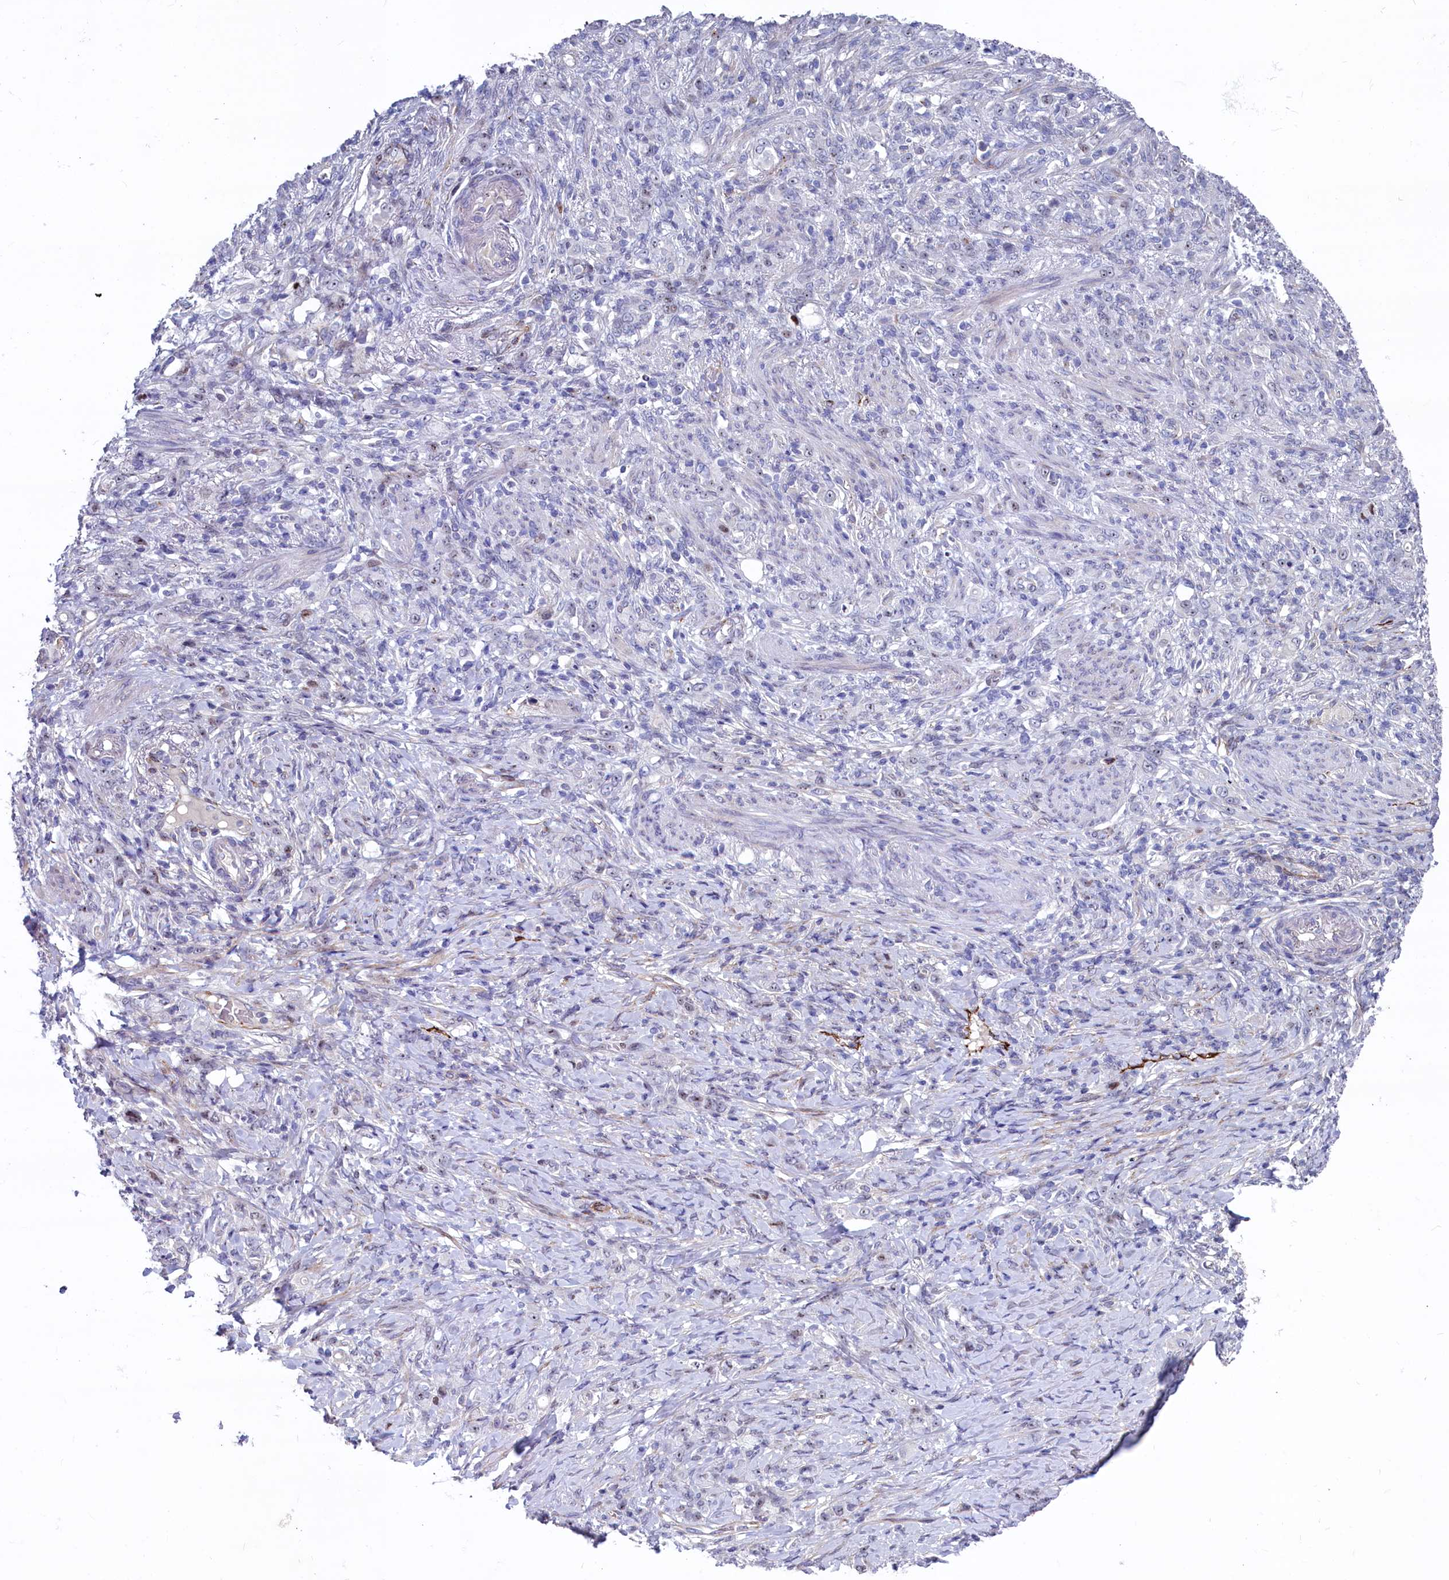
{"staining": {"intensity": "negative", "quantity": "none", "location": "none"}, "tissue": "stomach cancer", "cell_type": "Tumor cells", "image_type": "cancer", "snomed": [{"axis": "morphology", "description": "Adenocarcinoma, NOS"}, {"axis": "topography", "description": "Stomach"}], "caption": "There is no significant positivity in tumor cells of stomach cancer (adenocarcinoma).", "gene": "ASXL3", "patient": {"sex": "female", "age": 79}}